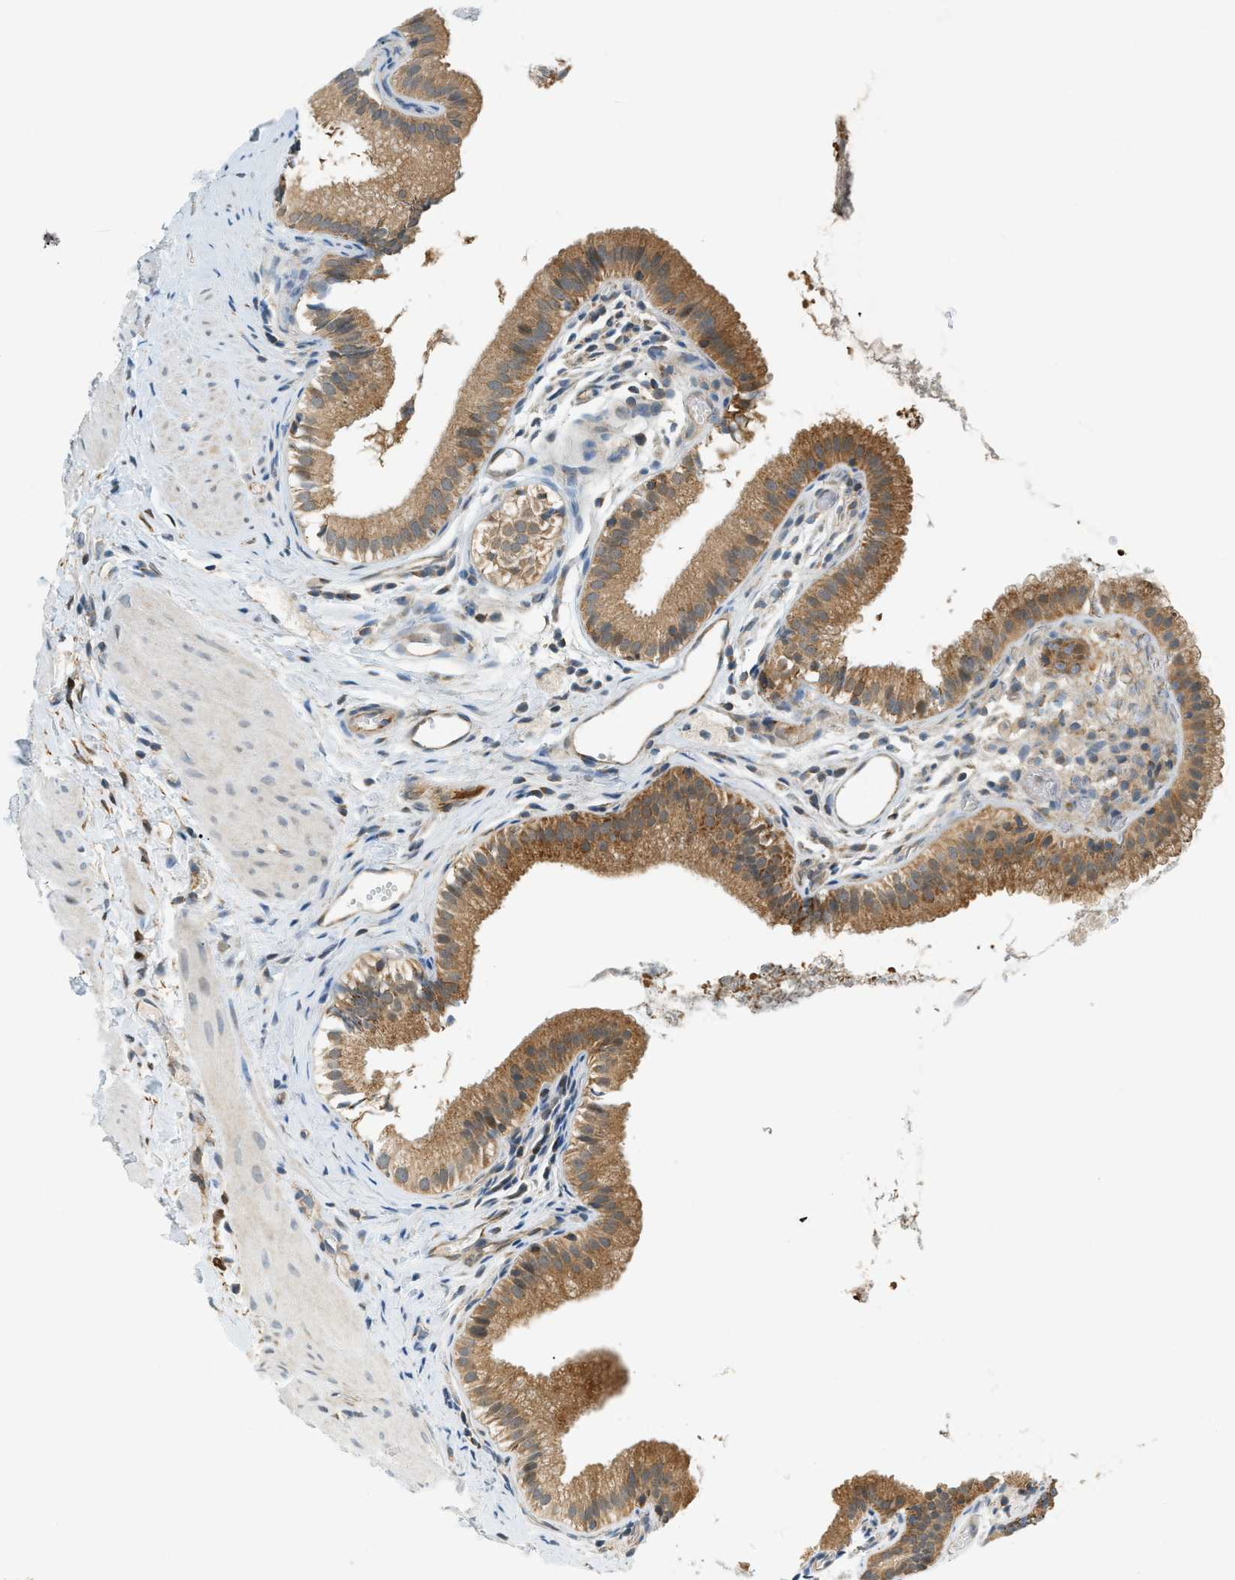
{"staining": {"intensity": "moderate", "quantity": ">75%", "location": "cytoplasmic/membranous"}, "tissue": "gallbladder", "cell_type": "Glandular cells", "image_type": "normal", "snomed": [{"axis": "morphology", "description": "Normal tissue, NOS"}, {"axis": "topography", "description": "Gallbladder"}], "caption": "Moderate cytoplasmic/membranous protein expression is present in approximately >75% of glandular cells in gallbladder.", "gene": "PIGG", "patient": {"sex": "female", "age": 26}}